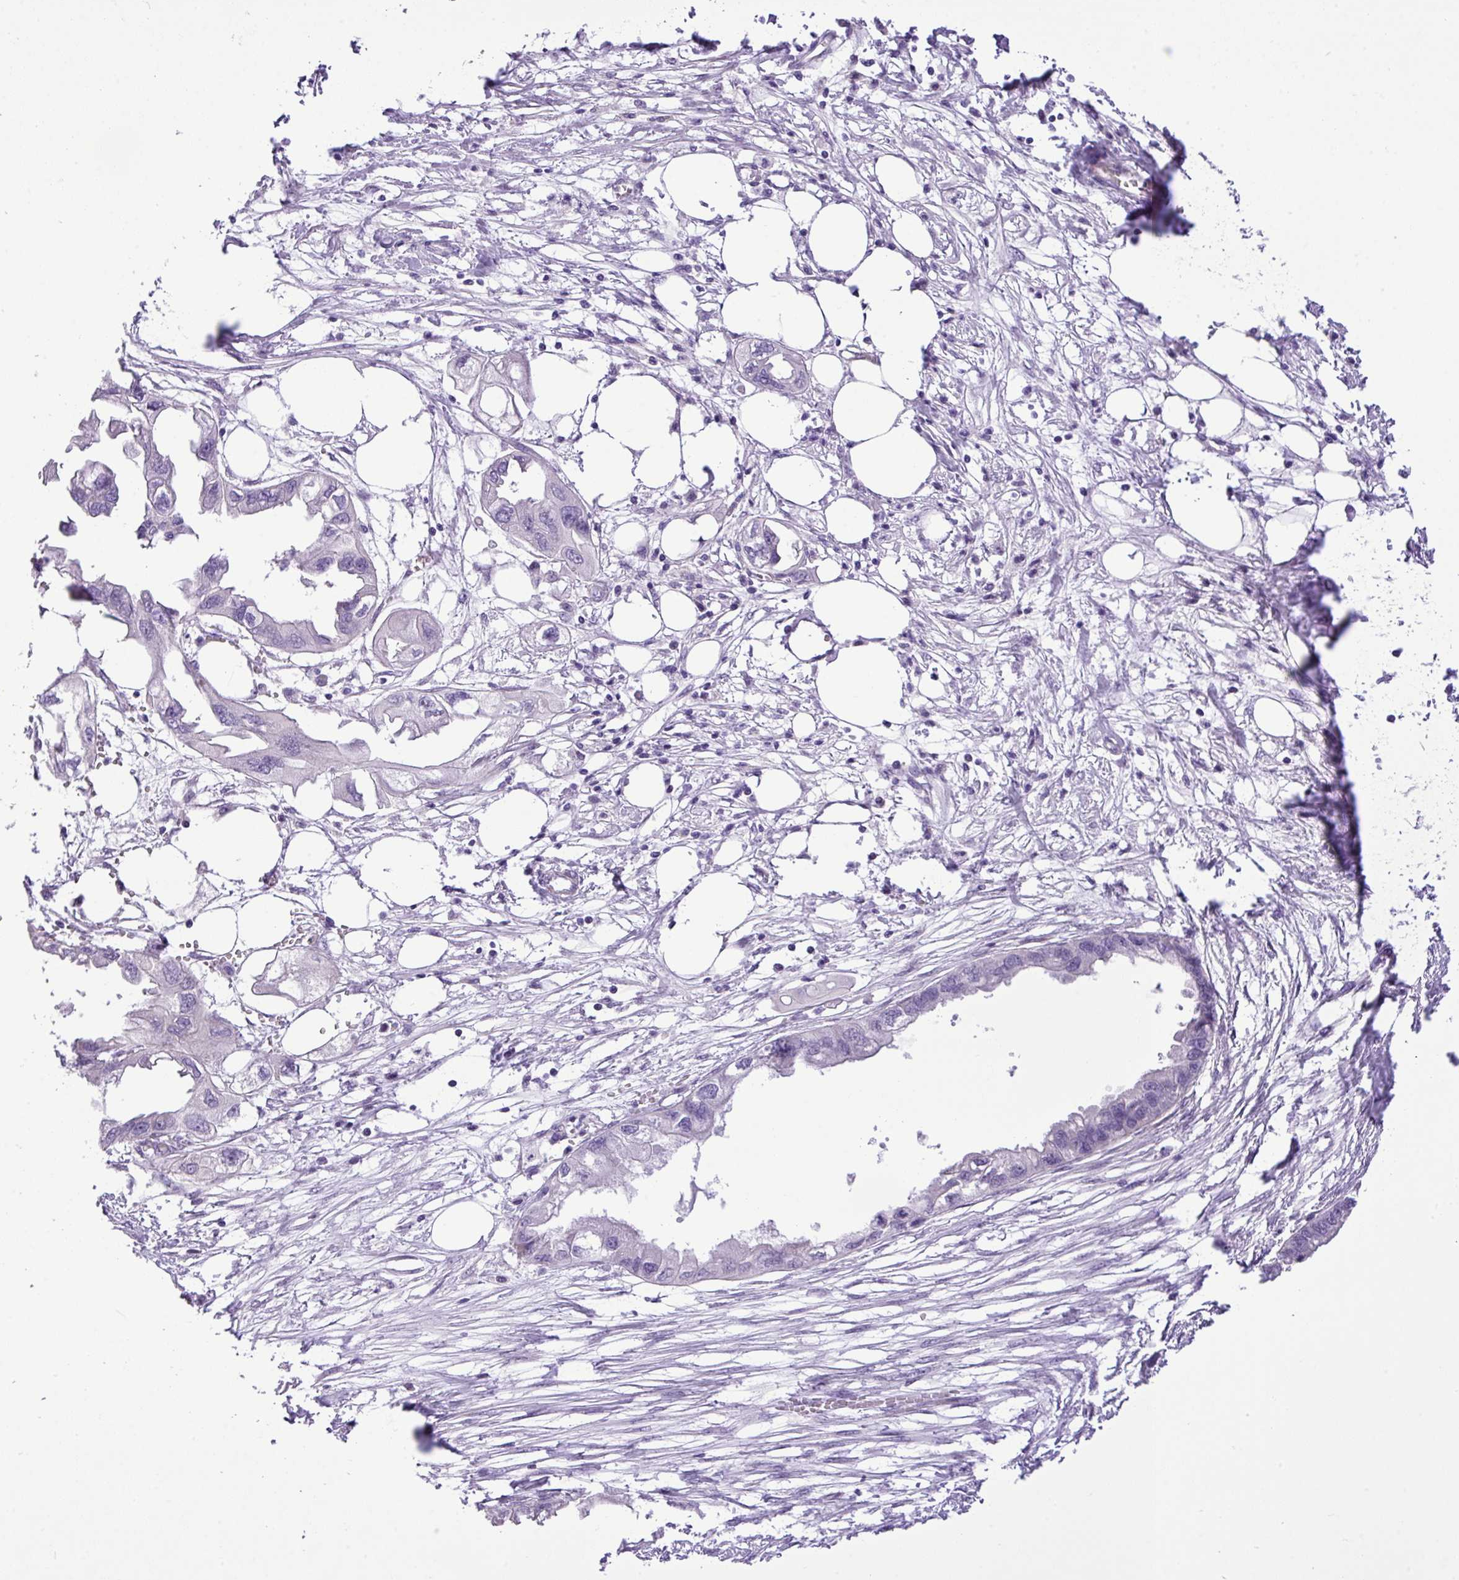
{"staining": {"intensity": "negative", "quantity": "none", "location": "none"}, "tissue": "endometrial cancer", "cell_type": "Tumor cells", "image_type": "cancer", "snomed": [{"axis": "morphology", "description": "Adenocarcinoma, NOS"}, {"axis": "morphology", "description": "Adenocarcinoma, metastatic, NOS"}, {"axis": "topography", "description": "Adipose tissue"}, {"axis": "topography", "description": "Endometrium"}], "caption": "Tumor cells show no significant expression in endometrial adenocarcinoma.", "gene": "YLPM1", "patient": {"sex": "female", "age": 67}}